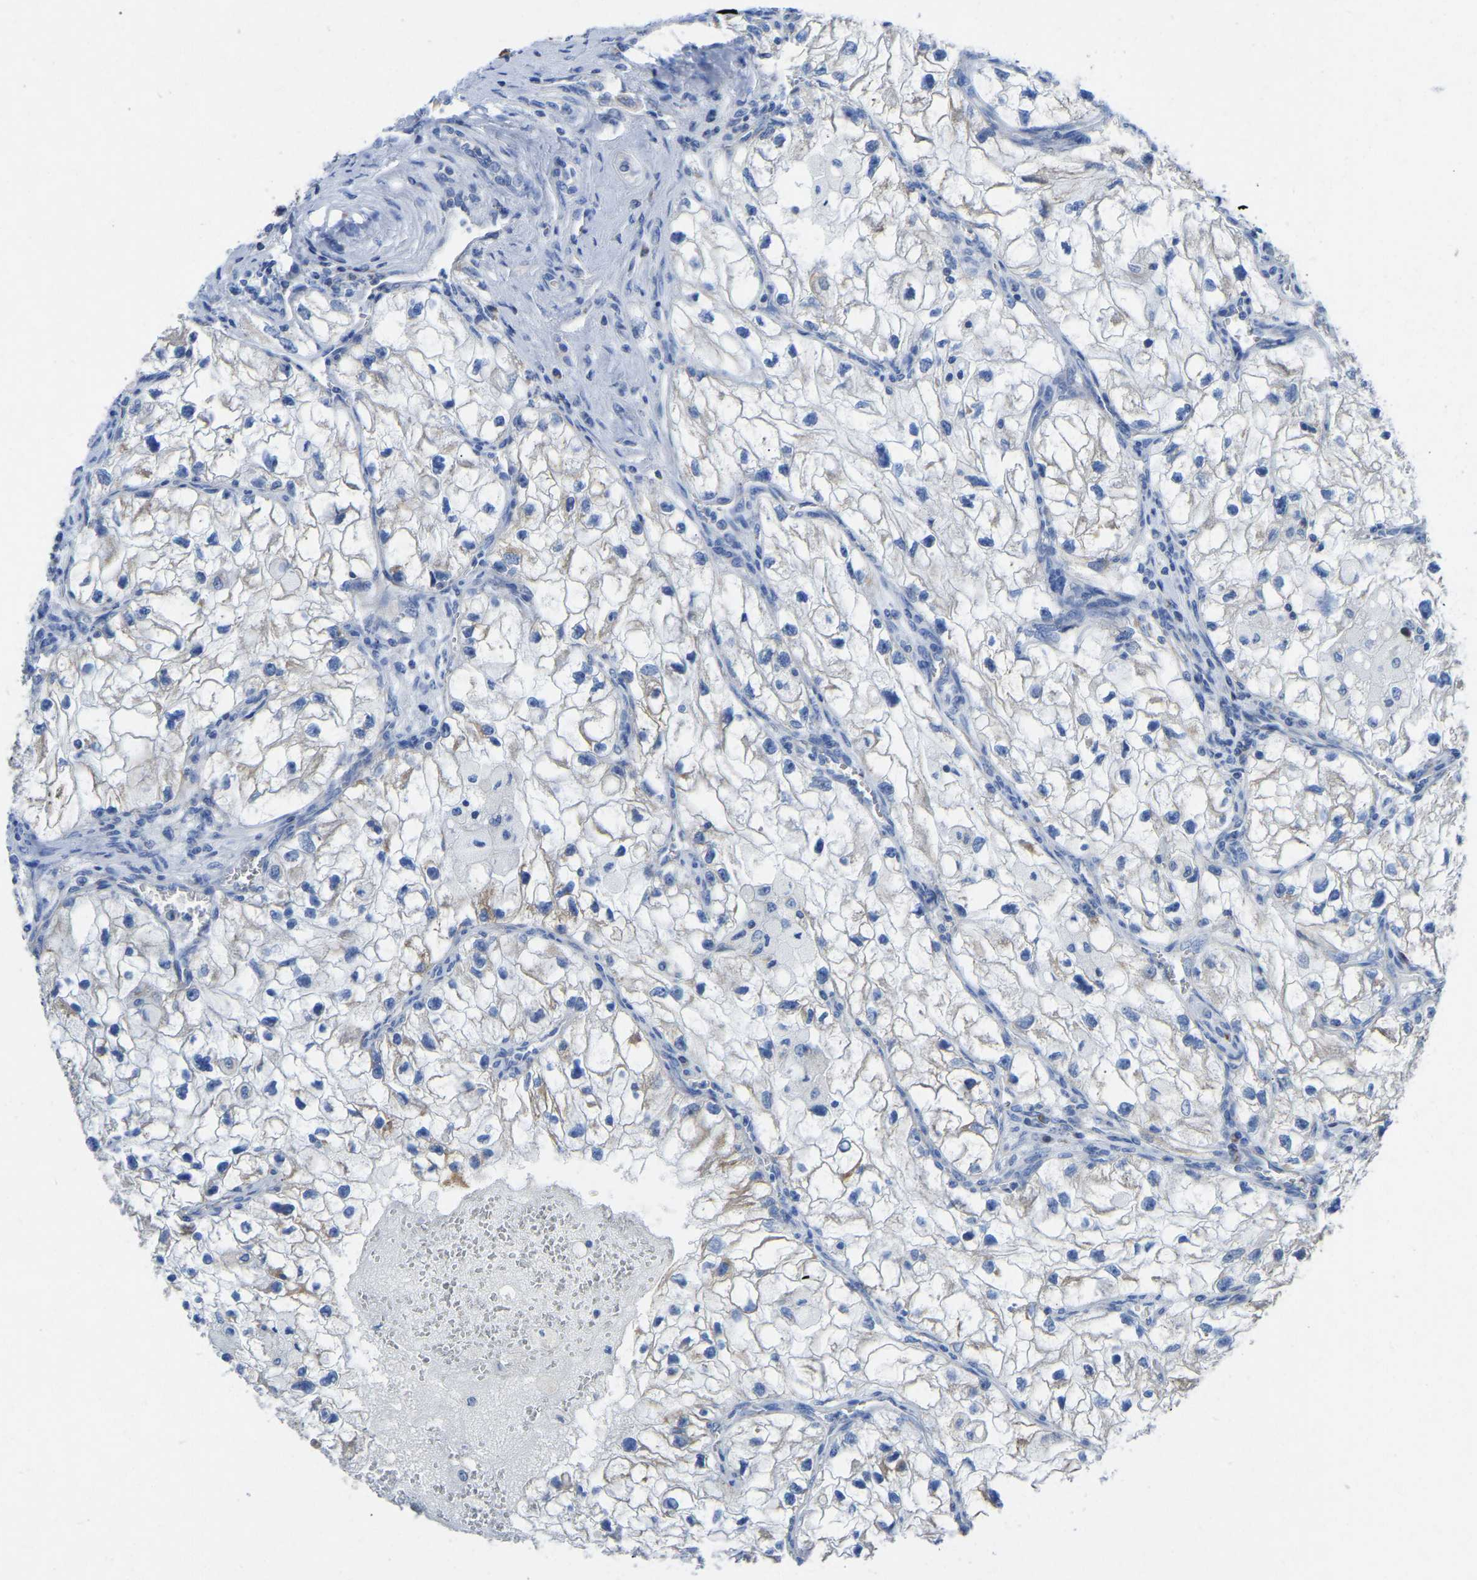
{"staining": {"intensity": "moderate", "quantity": "<25%", "location": "cytoplasmic/membranous"}, "tissue": "renal cancer", "cell_type": "Tumor cells", "image_type": "cancer", "snomed": [{"axis": "morphology", "description": "Adenocarcinoma, NOS"}, {"axis": "topography", "description": "Kidney"}], "caption": "Human adenocarcinoma (renal) stained with a protein marker exhibits moderate staining in tumor cells.", "gene": "ETFA", "patient": {"sex": "female", "age": 70}}